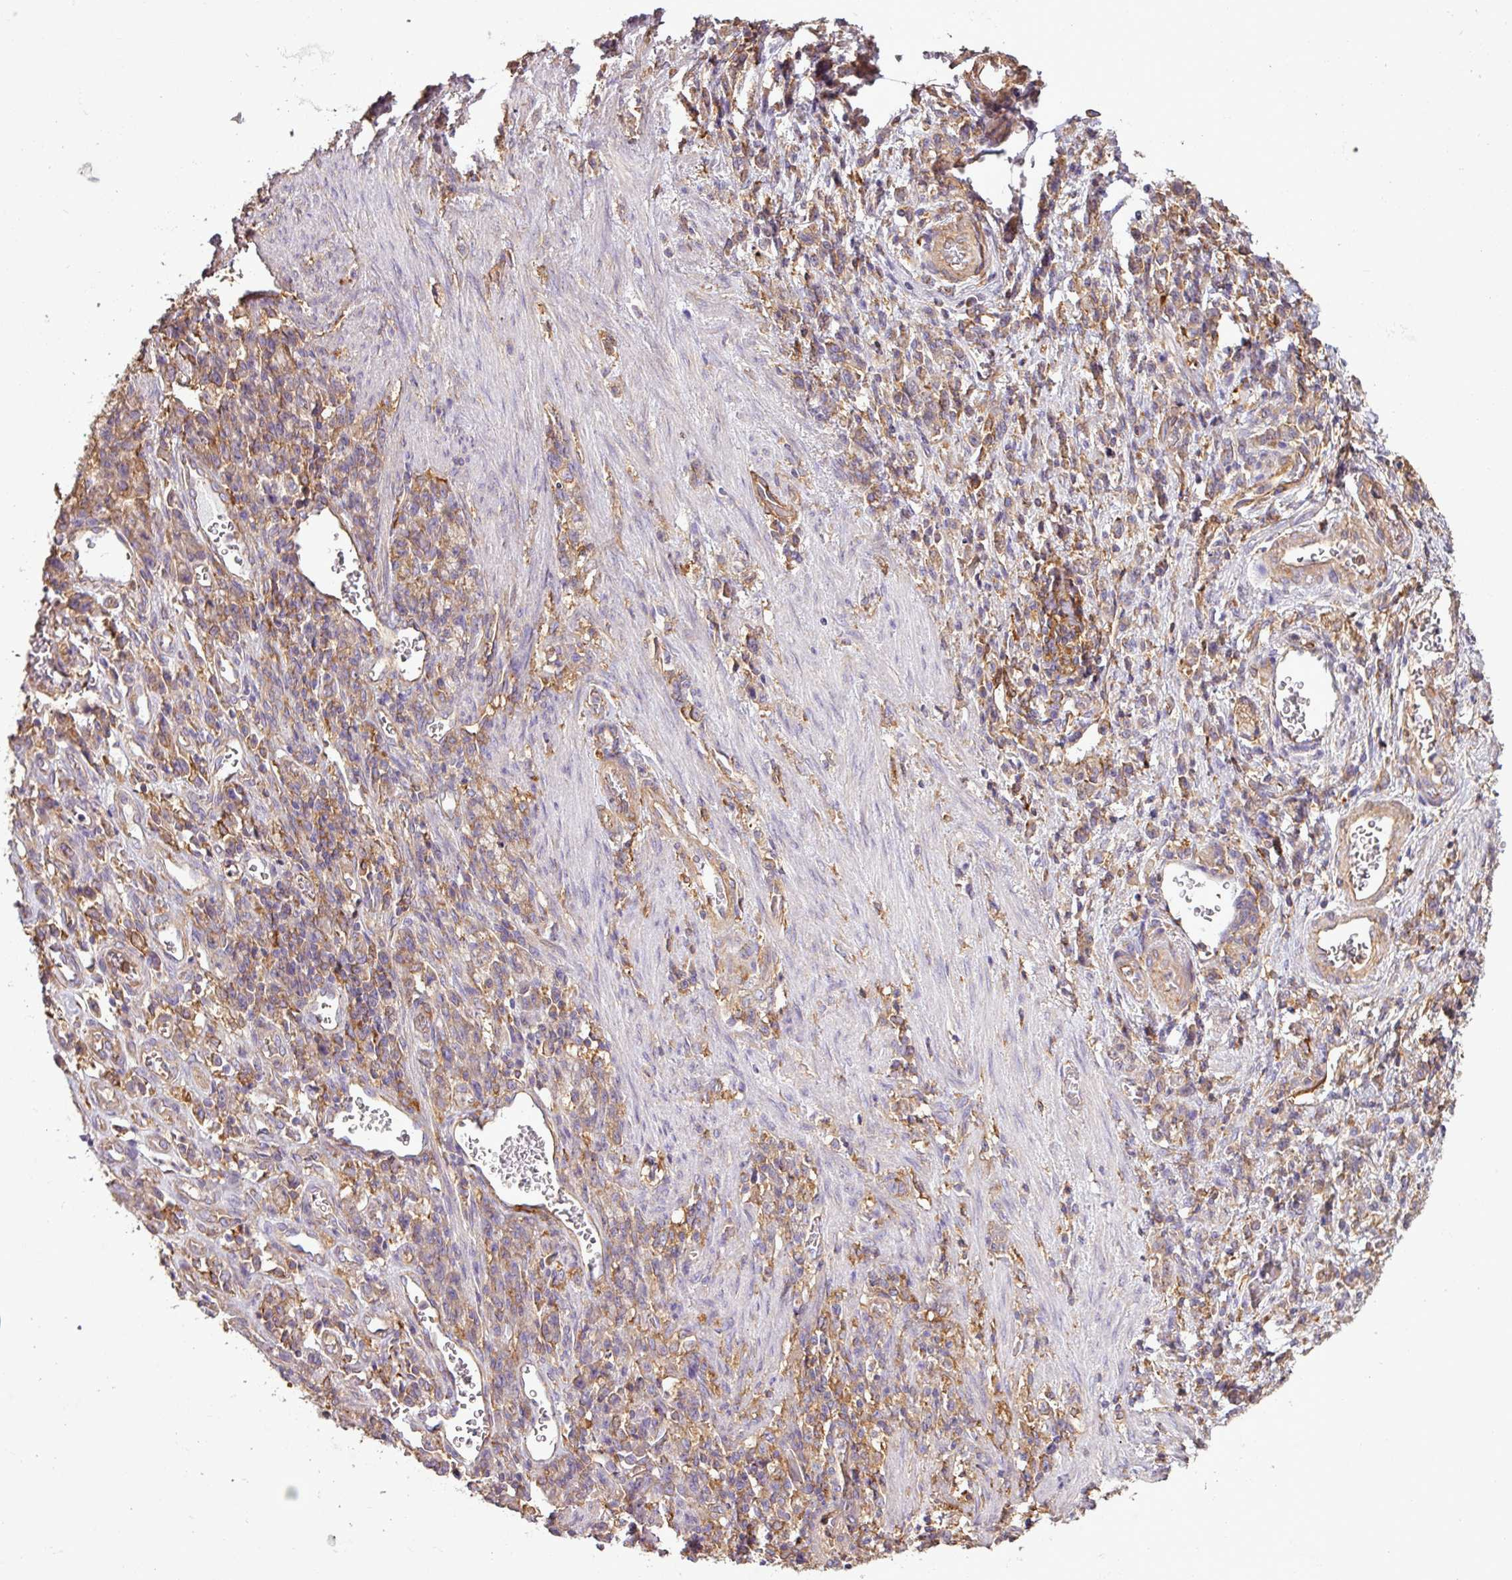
{"staining": {"intensity": "weak", "quantity": "25%-75%", "location": "cytoplasmic/membranous"}, "tissue": "stomach cancer", "cell_type": "Tumor cells", "image_type": "cancer", "snomed": [{"axis": "morphology", "description": "Adenocarcinoma, NOS"}, {"axis": "topography", "description": "Stomach"}], "caption": "Human stomach cancer (adenocarcinoma) stained with a brown dye displays weak cytoplasmic/membranous positive expression in approximately 25%-75% of tumor cells.", "gene": "PACSIN2", "patient": {"sex": "male", "age": 77}}